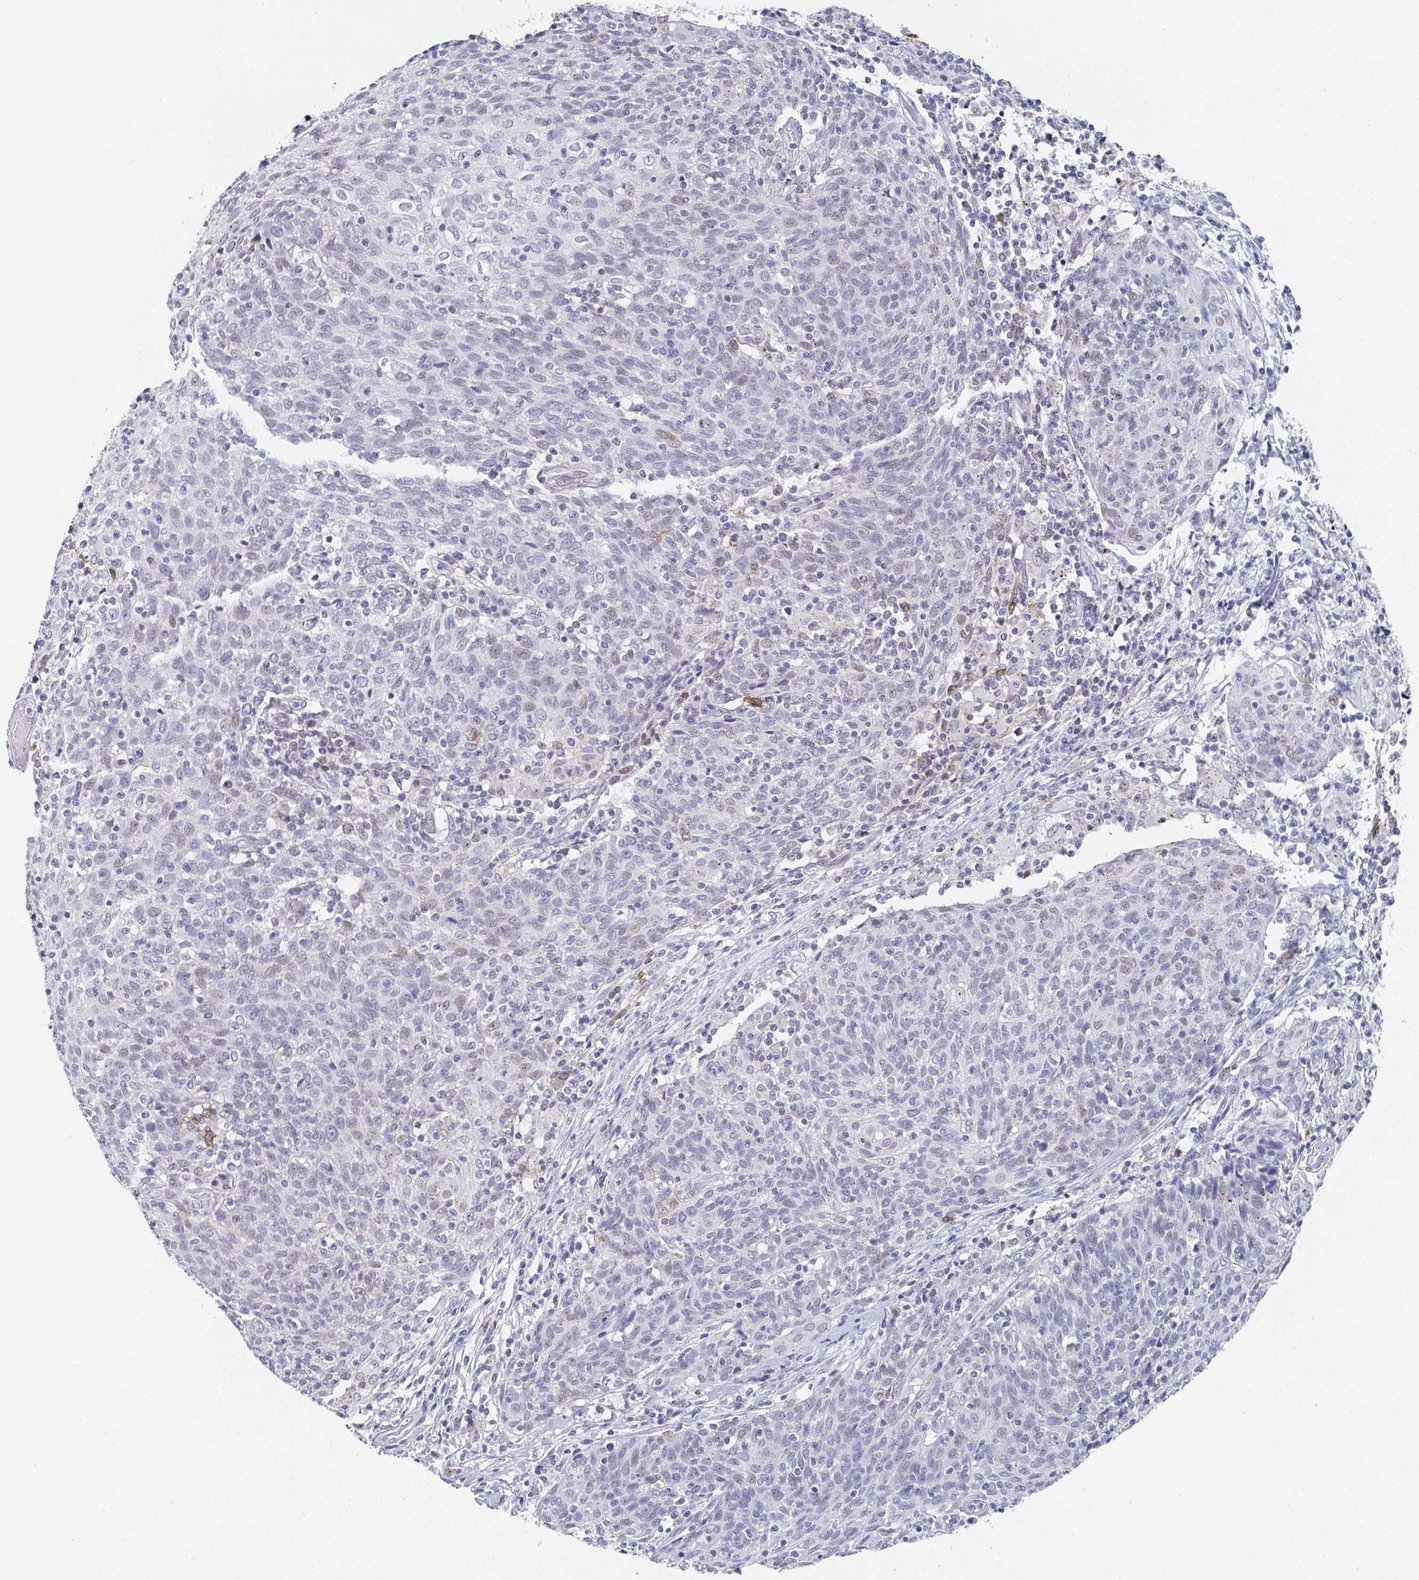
{"staining": {"intensity": "weak", "quantity": "<25%", "location": "nuclear"}, "tissue": "cervical cancer", "cell_type": "Tumor cells", "image_type": "cancer", "snomed": [{"axis": "morphology", "description": "Squamous cell carcinoma, NOS"}, {"axis": "topography", "description": "Cervix"}], "caption": "This image is of squamous cell carcinoma (cervical) stained with IHC to label a protein in brown with the nuclei are counter-stained blue. There is no expression in tumor cells.", "gene": "TNFRSF8", "patient": {"sex": "female", "age": 52}}